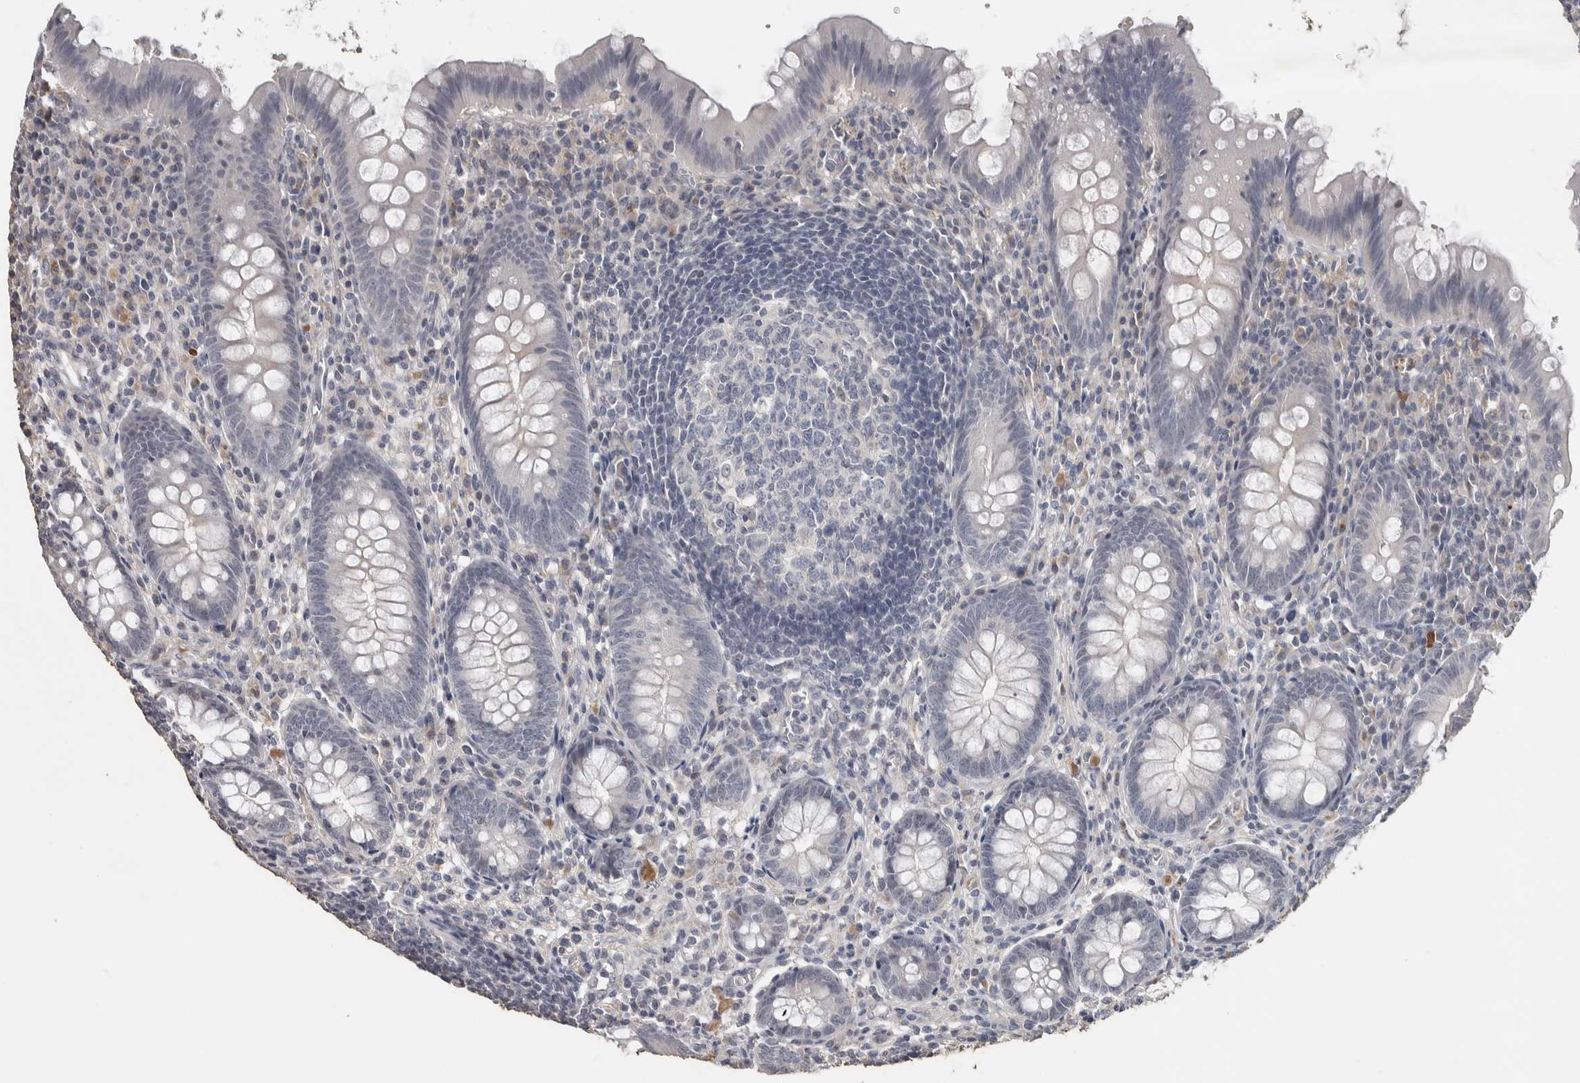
{"staining": {"intensity": "negative", "quantity": "none", "location": "none"}, "tissue": "appendix", "cell_type": "Glandular cells", "image_type": "normal", "snomed": [{"axis": "morphology", "description": "Normal tissue, NOS"}, {"axis": "topography", "description": "Appendix"}], "caption": "DAB immunohistochemical staining of benign human appendix demonstrates no significant expression in glandular cells.", "gene": "NECAB1", "patient": {"sex": "male", "age": 56}}